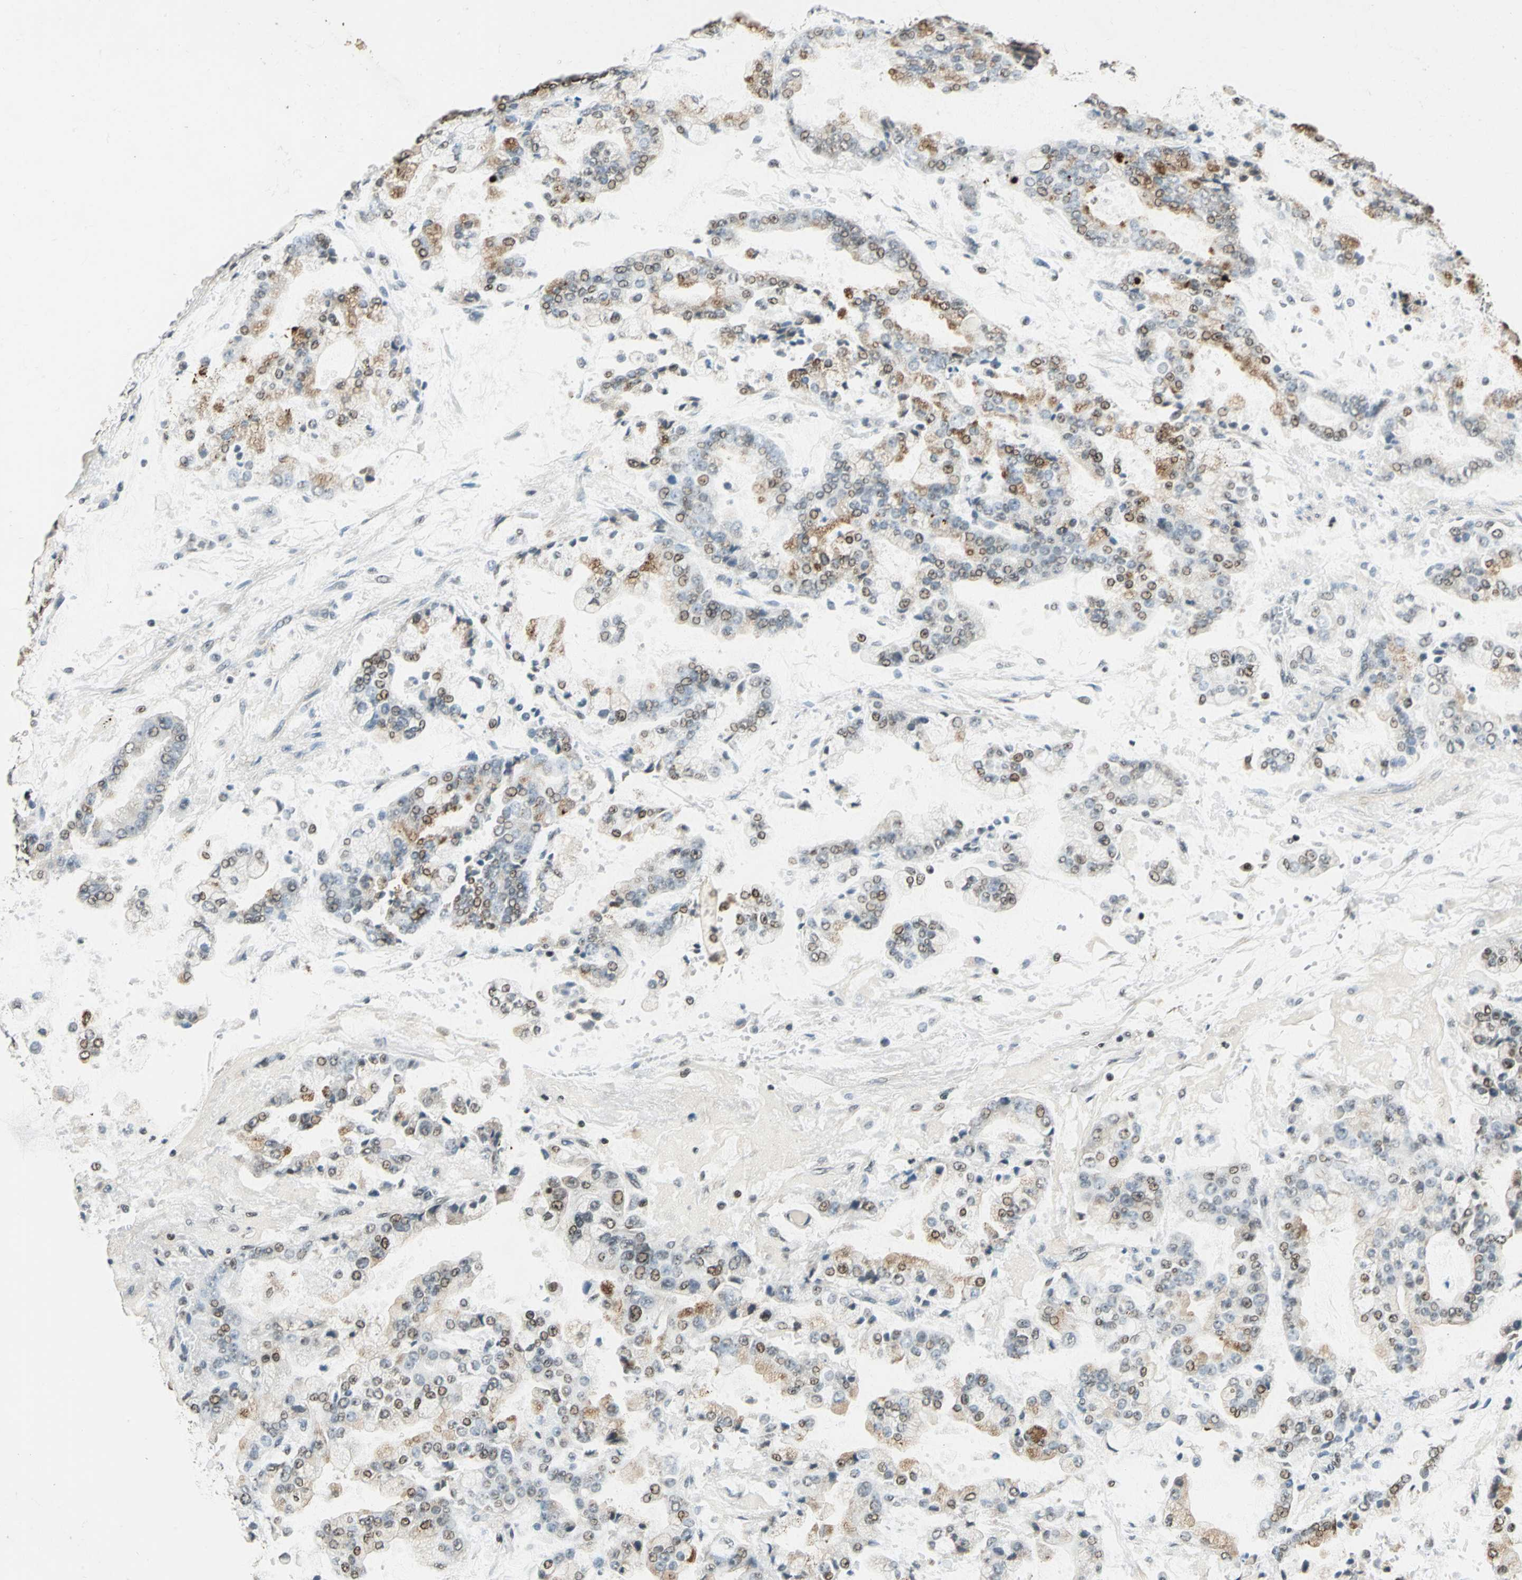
{"staining": {"intensity": "moderate", "quantity": "25%-75%", "location": "cytoplasmic/membranous,nuclear"}, "tissue": "stomach cancer", "cell_type": "Tumor cells", "image_type": "cancer", "snomed": [{"axis": "morphology", "description": "Adenocarcinoma, NOS"}, {"axis": "topography", "description": "Stomach"}], "caption": "A brown stain shows moderate cytoplasmic/membranous and nuclear positivity of a protein in human stomach cancer (adenocarcinoma) tumor cells. (DAB (3,3'-diaminobenzidine) IHC, brown staining for protein, blue staining for nuclei).", "gene": "PSMC3", "patient": {"sex": "male", "age": 76}}